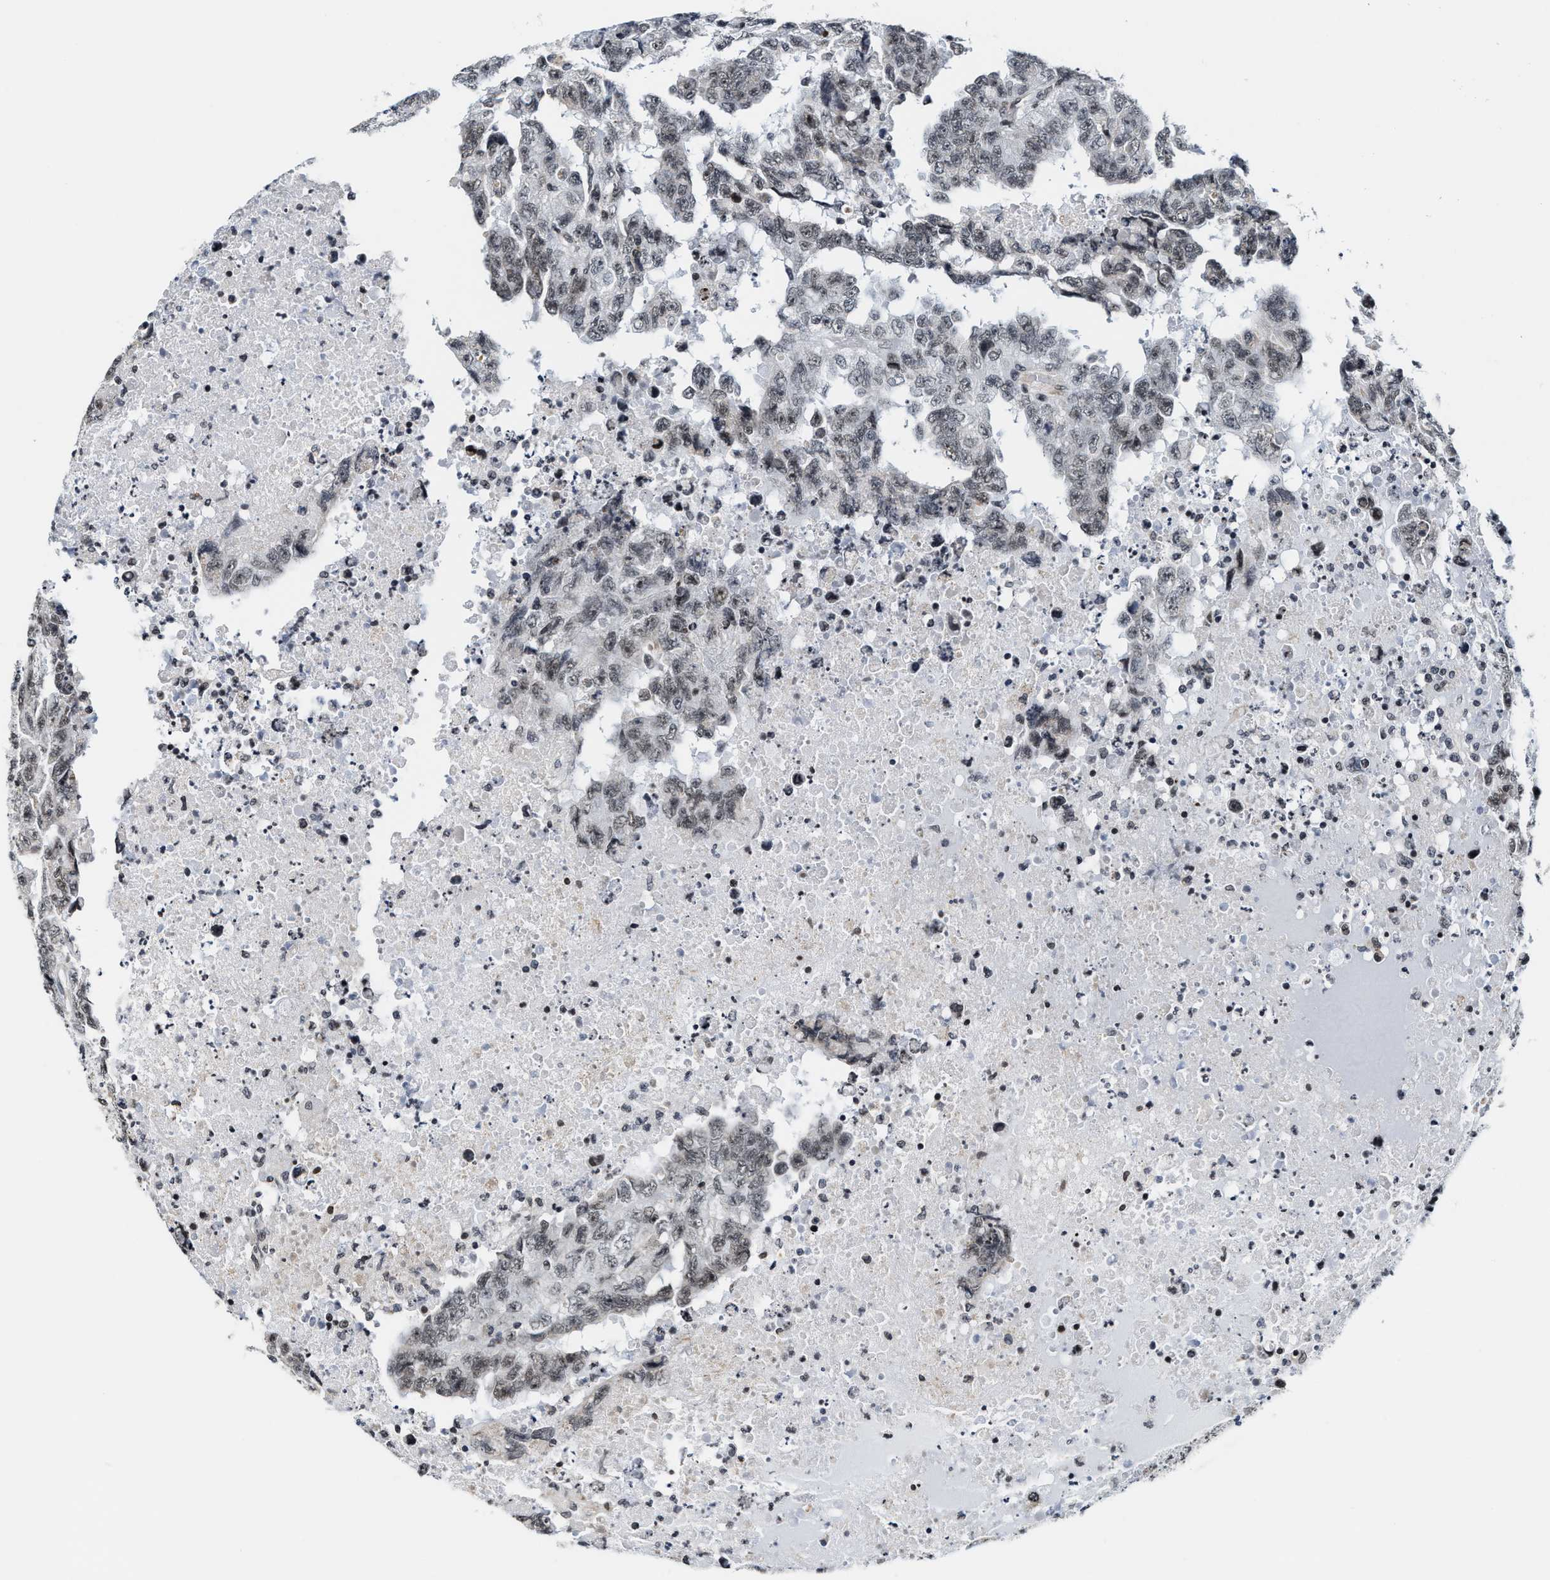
{"staining": {"intensity": "weak", "quantity": ">75%", "location": "nuclear"}, "tissue": "testis cancer", "cell_type": "Tumor cells", "image_type": "cancer", "snomed": [{"axis": "morphology", "description": "Necrosis, NOS"}, {"axis": "morphology", "description": "Carcinoma, Embryonal, NOS"}, {"axis": "topography", "description": "Testis"}], "caption": "Tumor cells reveal low levels of weak nuclear expression in about >75% of cells in human testis cancer.", "gene": "ANKRD6", "patient": {"sex": "male", "age": 19}}